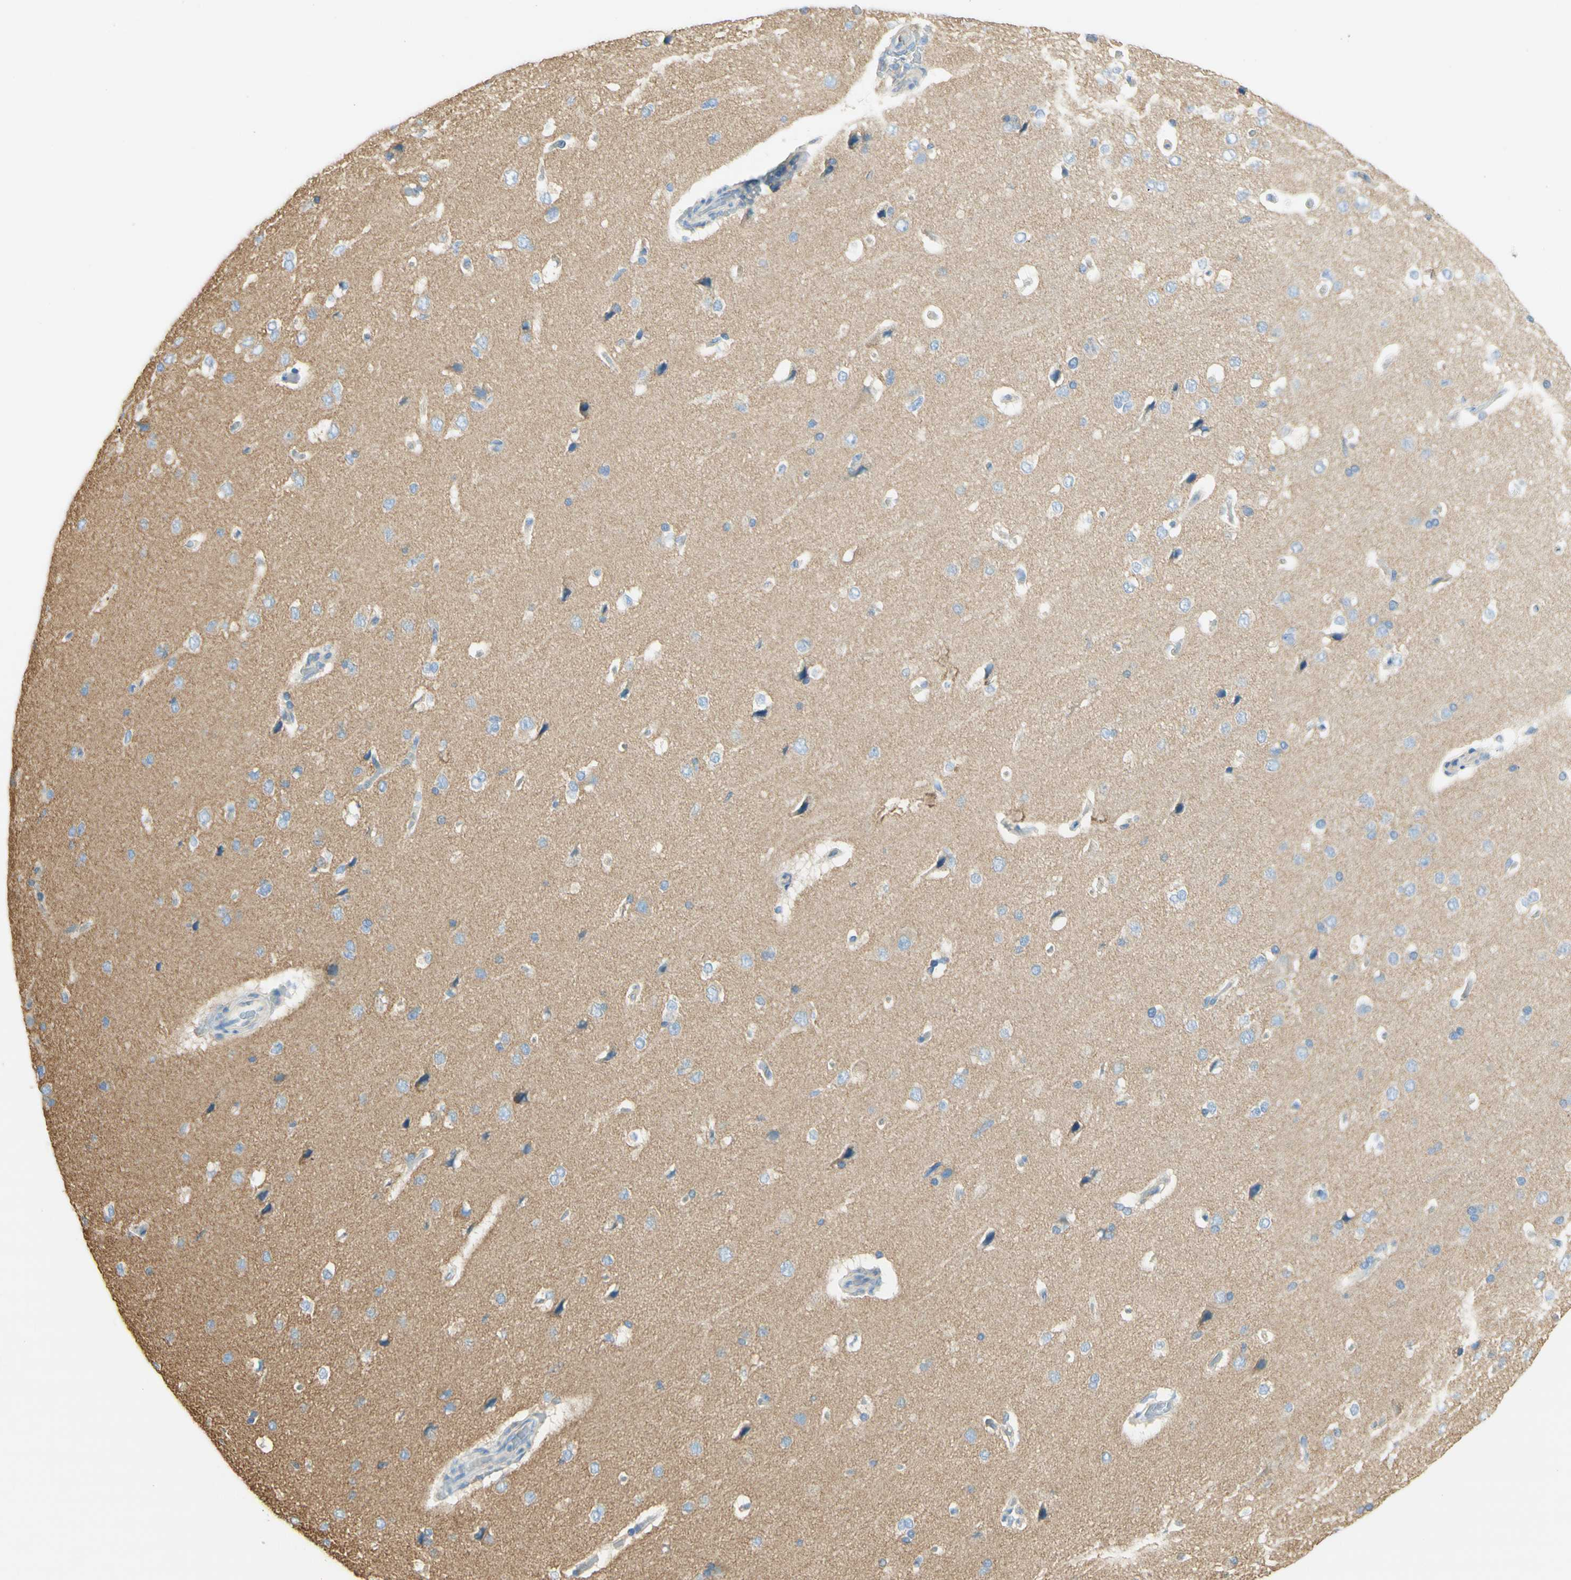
{"staining": {"intensity": "weak", "quantity": "<25%", "location": "cytoplasmic/membranous"}, "tissue": "cerebral cortex", "cell_type": "Endothelial cells", "image_type": "normal", "snomed": [{"axis": "morphology", "description": "Normal tissue, NOS"}, {"axis": "topography", "description": "Cerebral cortex"}], "caption": "Immunohistochemistry micrograph of normal cerebral cortex stained for a protein (brown), which demonstrates no positivity in endothelial cells.", "gene": "CLTC", "patient": {"sex": "male", "age": 62}}